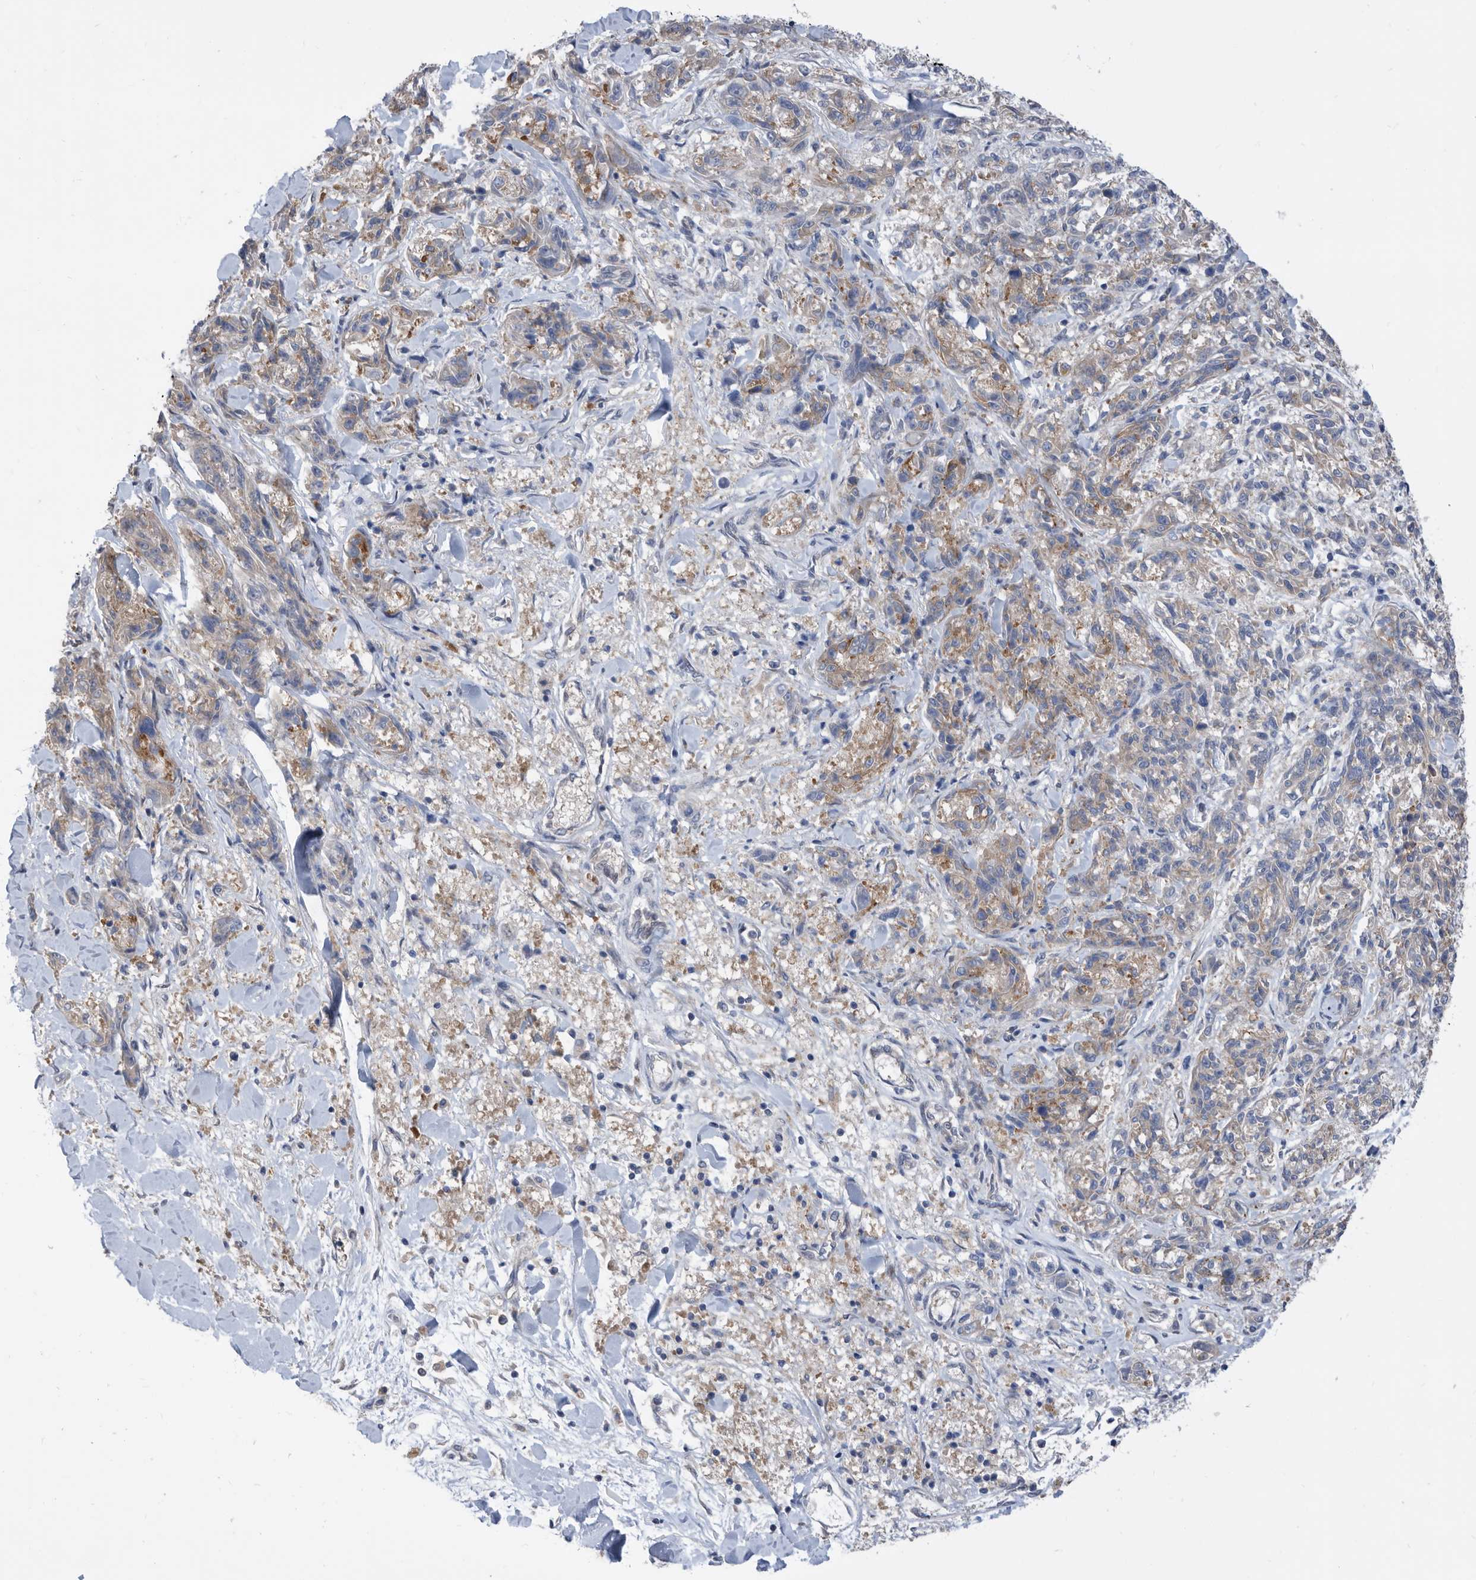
{"staining": {"intensity": "weak", "quantity": ">75%", "location": "cytoplasmic/membranous"}, "tissue": "melanoma", "cell_type": "Tumor cells", "image_type": "cancer", "snomed": [{"axis": "morphology", "description": "Malignant melanoma, NOS"}, {"axis": "topography", "description": "Skin"}], "caption": "Tumor cells show weak cytoplasmic/membranous staining in about >75% of cells in malignant melanoma.", "gene": "CCT4", "patient": {"sex": "male", "age": 53}}